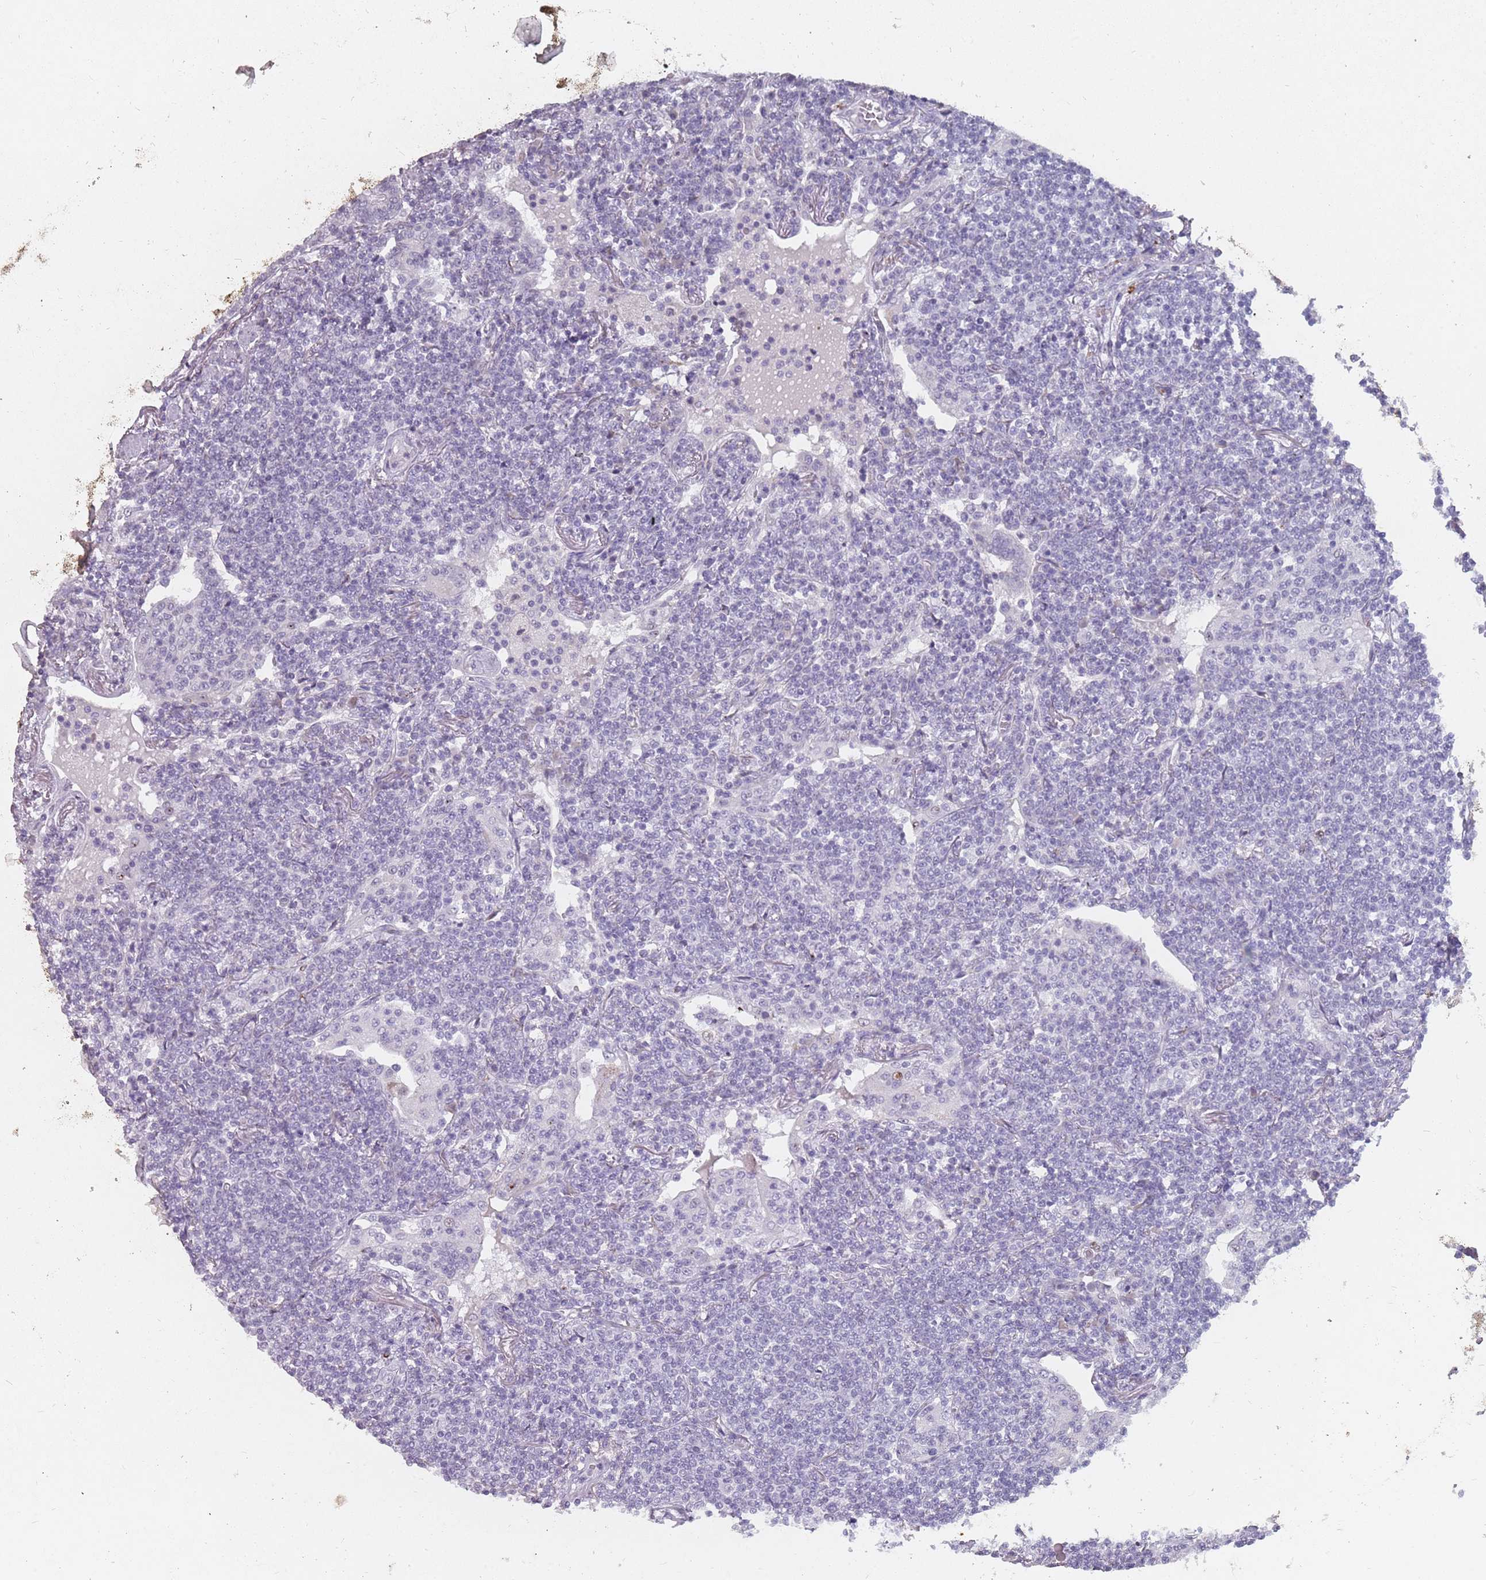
{"staining": {"intensity": "negative", "quantity": "none", "location": "none"}, "tissue": "lymphoma", "cell_type": "Tumor cells", "image_type": "cancer", "snomed": [{"axis": "morphology", "description": "Malignant lymphoma, non-Hodgkin's type, Low grade"}, {"axis": "topography", "description": "Lung"}], "caption": "Lymphoma was stained to show a protein in brown. There is no significant staining in tumor cells. (Brightfield microscopy of DAB (3,3'-diaminobenzidine) immunohistochemistry at high magnification).", "gene": "DDX4", "patient": {"sex": "female", "age": 71}}